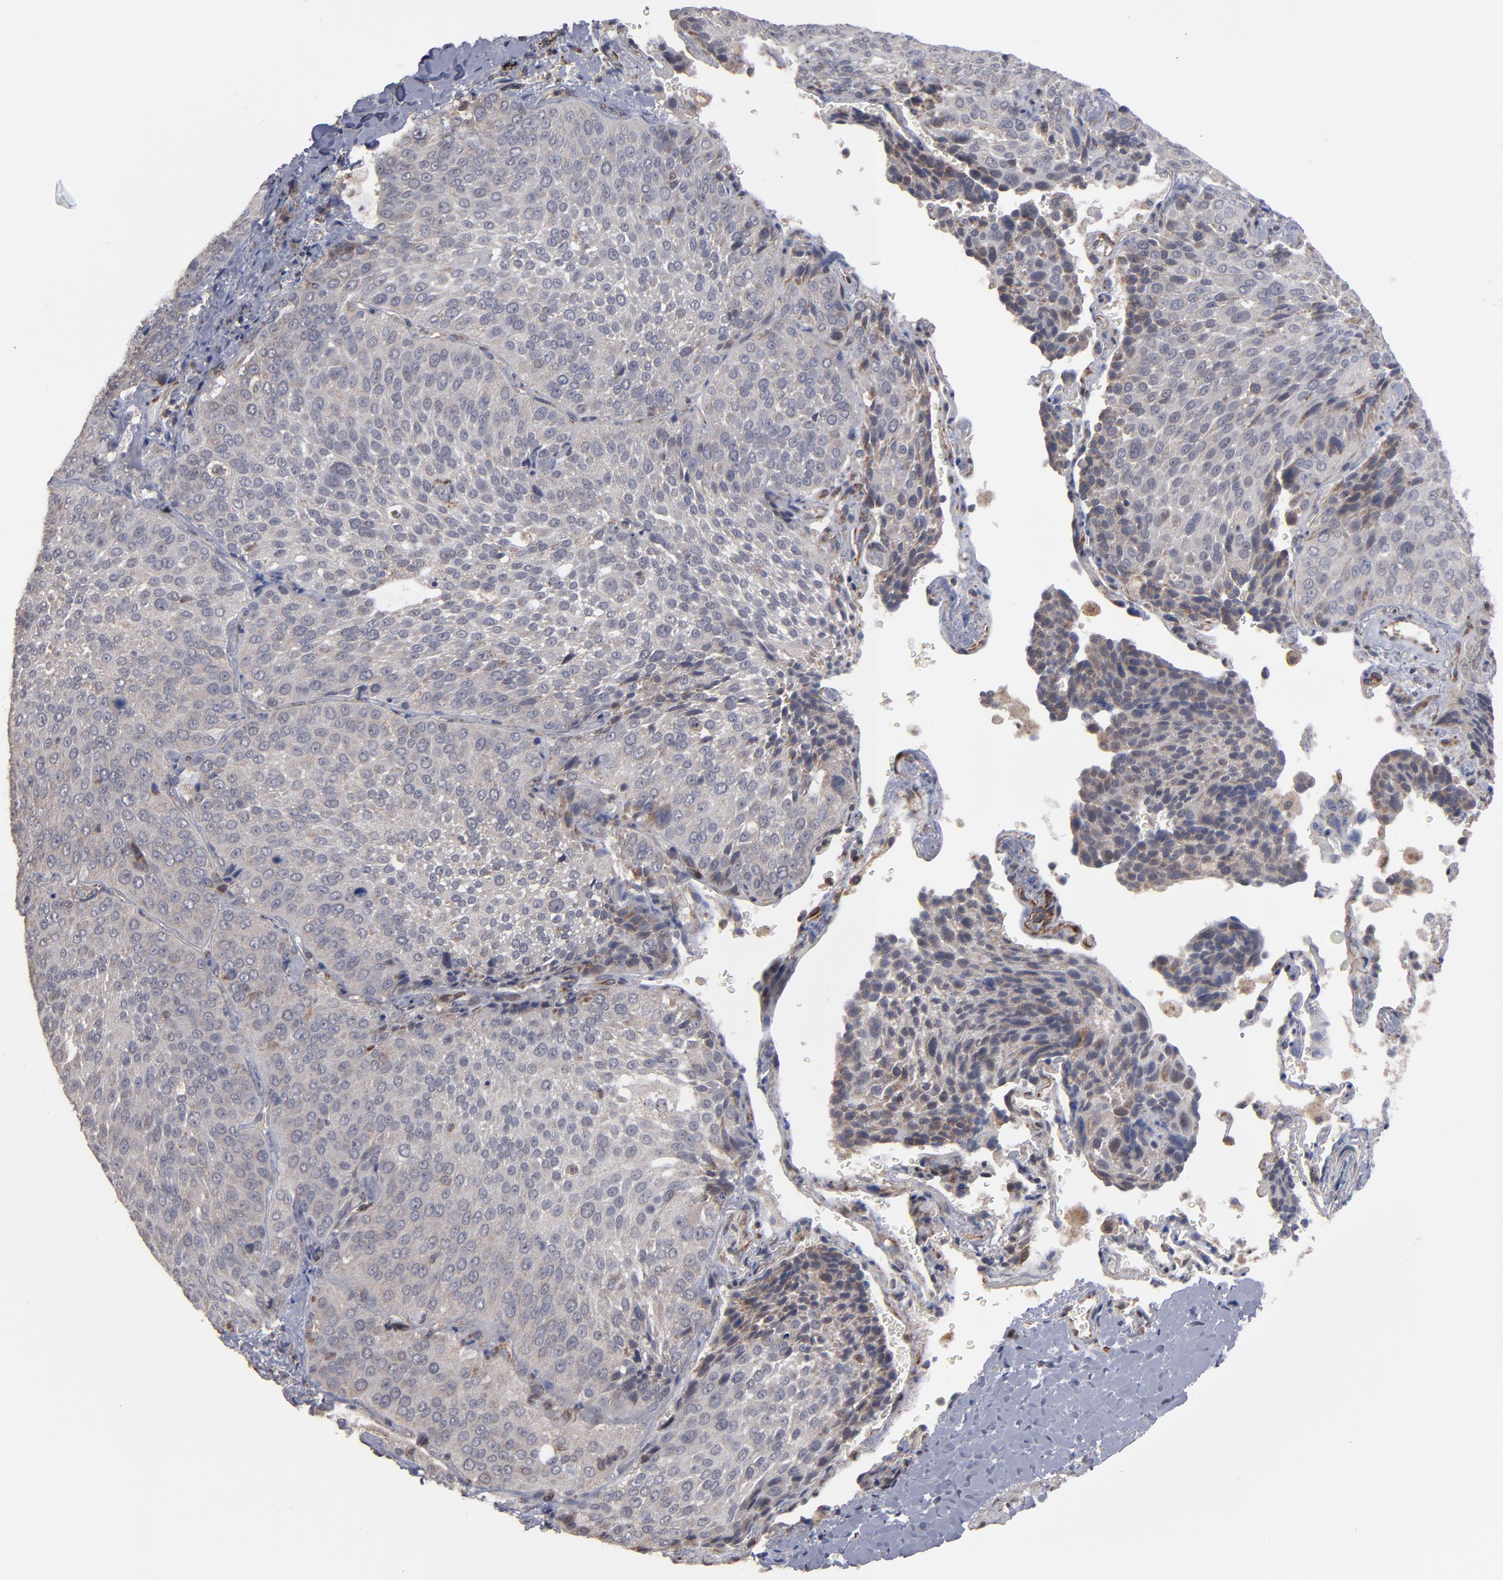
{"staining": {"intensity": "weak", "quantity": "25%-75%", "location": "cytoplasmic/membranous"}, "tissue": "lung cancer", "cell_type": "Tumor cells", "image_type": "cancer", "snomed": [{"axis": "morphology", "description": "Squamous cell carcinoma, NOS"}, {"axis": "topography", "description": "Lung"}], "caption": "High-power microscopy captured an immunohistochemistry photomicrograph of lung squamous cell carcinoma, revealing weak cytoplasmic/membranous expression in about 25%-75% of tumor cells.", "gene": "MIPOL1", "patient": {"sex": "male", "age": 54}}